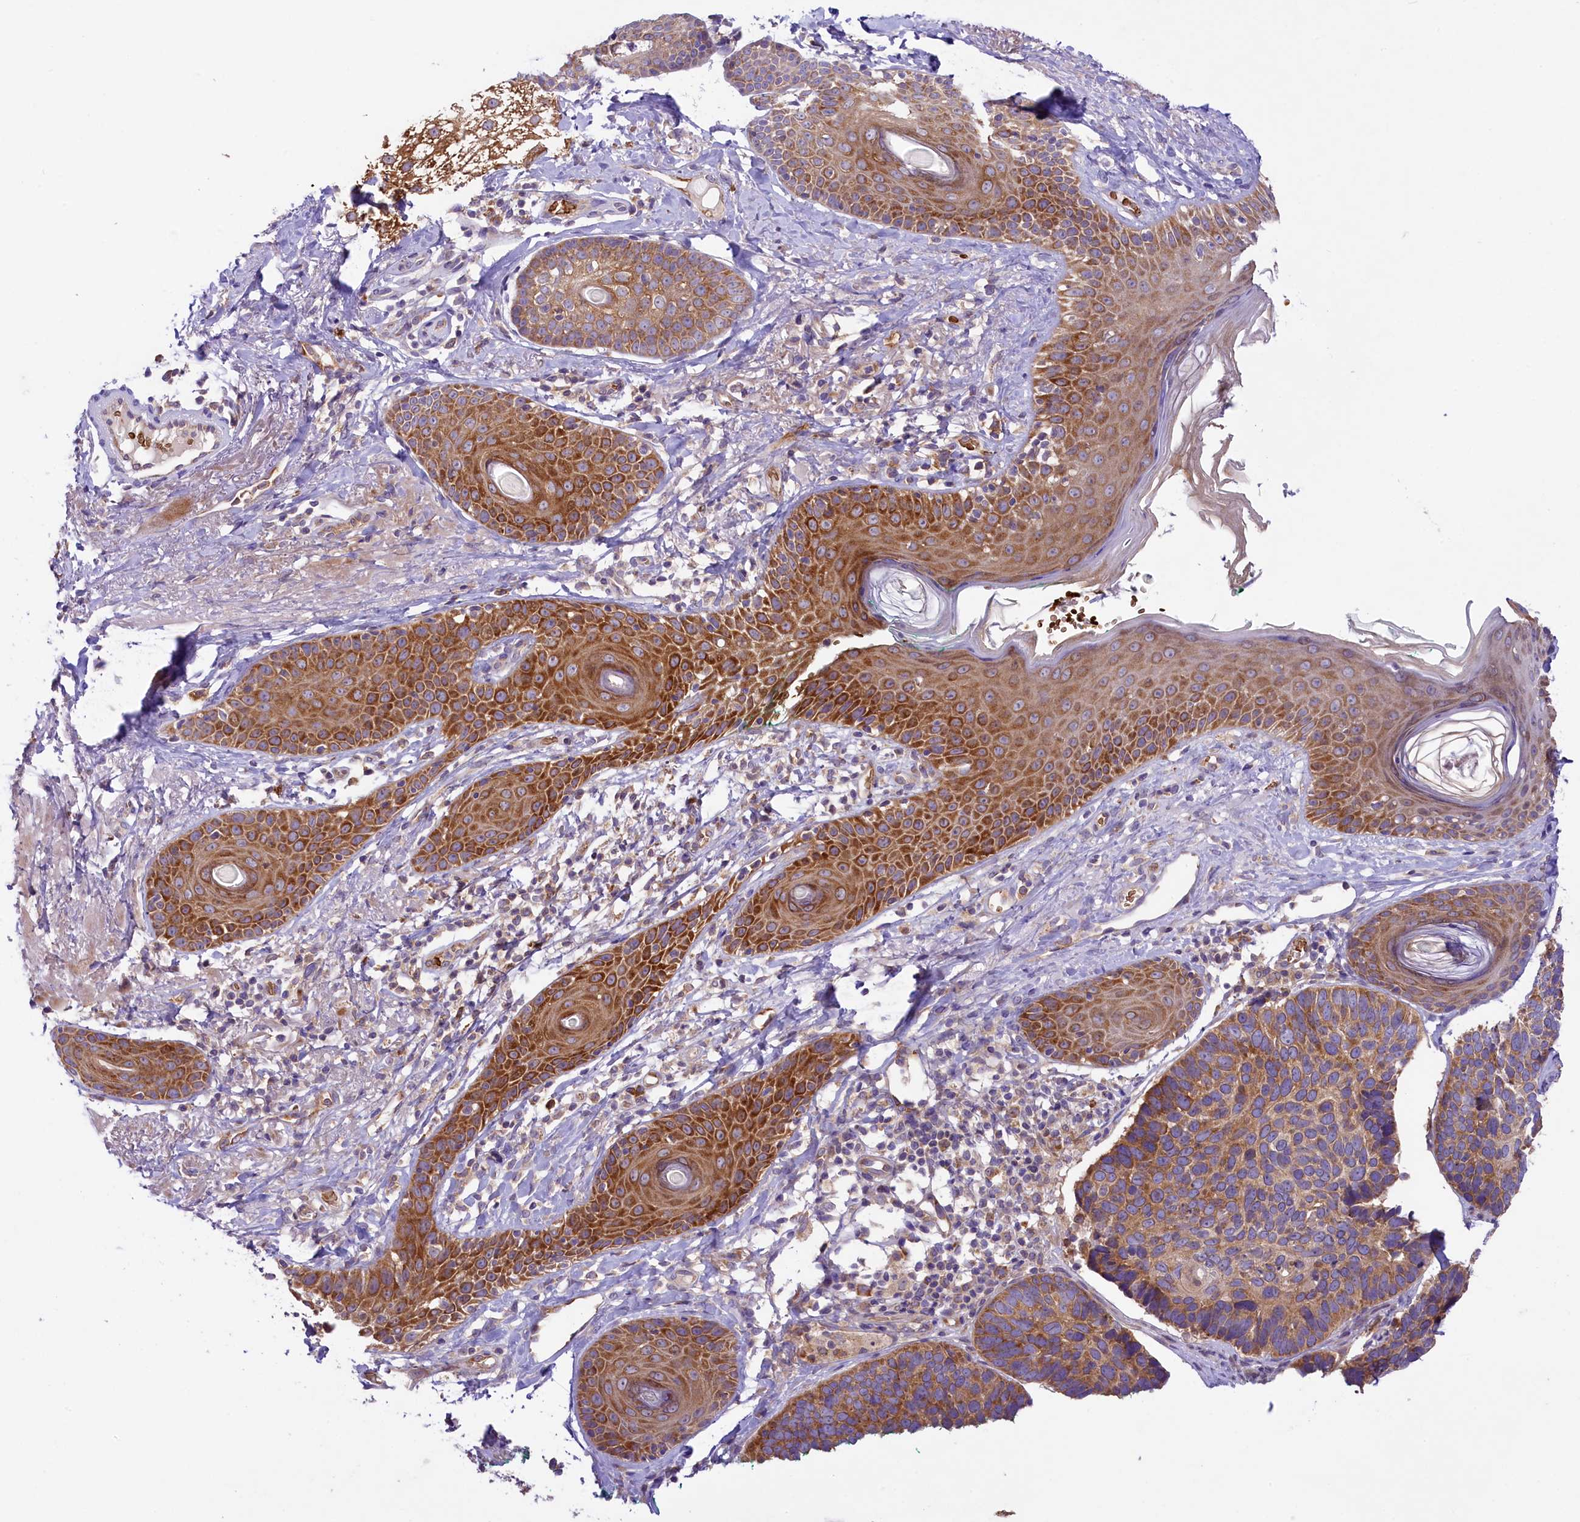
{"staining": {"intensity": "moderate", "quantity": ">75%", "location": "cytoplasmic/membranous"}, "tissue": "skin cancer", "cell_type": "Tumor cells", "image_type": "cancer", "snomed": [{"axis": "morphology", "description": "Basal cell carcinoma"}, {"axis": "topography", "description": "Skin"}], "caption": "Skin basal cell carcinoma stained with IHC shows moderate cytoplasmic/membranous expression in about >75% of tumor cells.", "gene": "LARP4", "patient": {"sex": "male", "age": 62}}